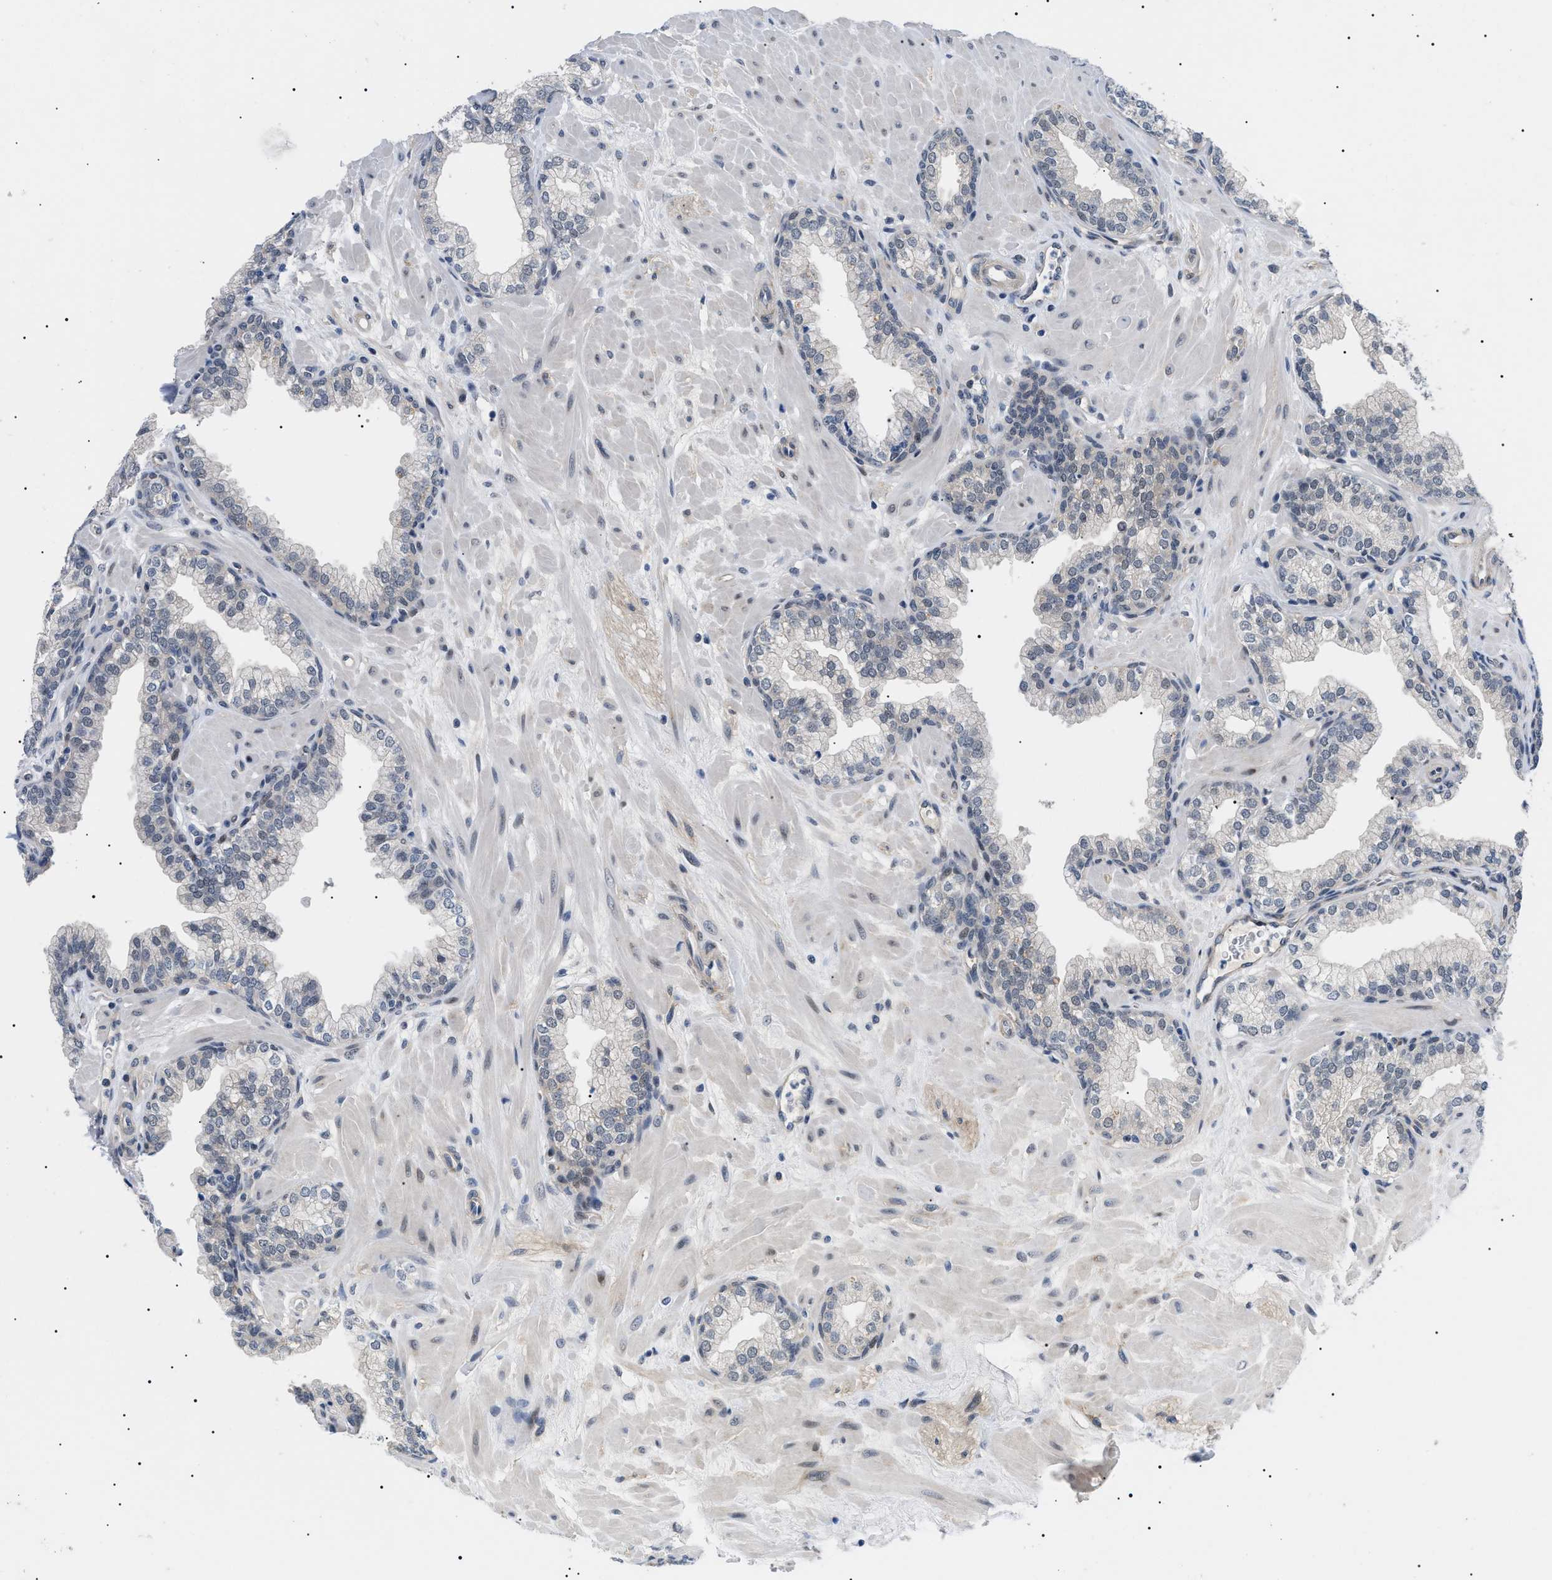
{"staining": {"intensity": "negative", "quantity": "none", "location": "none"}, "tissue": "prostate", "cell_type": "Glandular cells", "image_type": "normal", "snomed": [{"axis": "morphology", "description": "Normal tissue, NOS"}, {"axis": "morphology", "description": "Urothelial carcinoma, Low grade"}, {"axis": "topography", "description": "Urinary bladder"}, {"axis": "topography", "description": "Prostate"}], "caption": "This is an IHC micrograph of unremarkable prostate. There is no staining in glandular cells.", "gene": "GARRE1", "patient": {"sex": "male", "age": 60}}